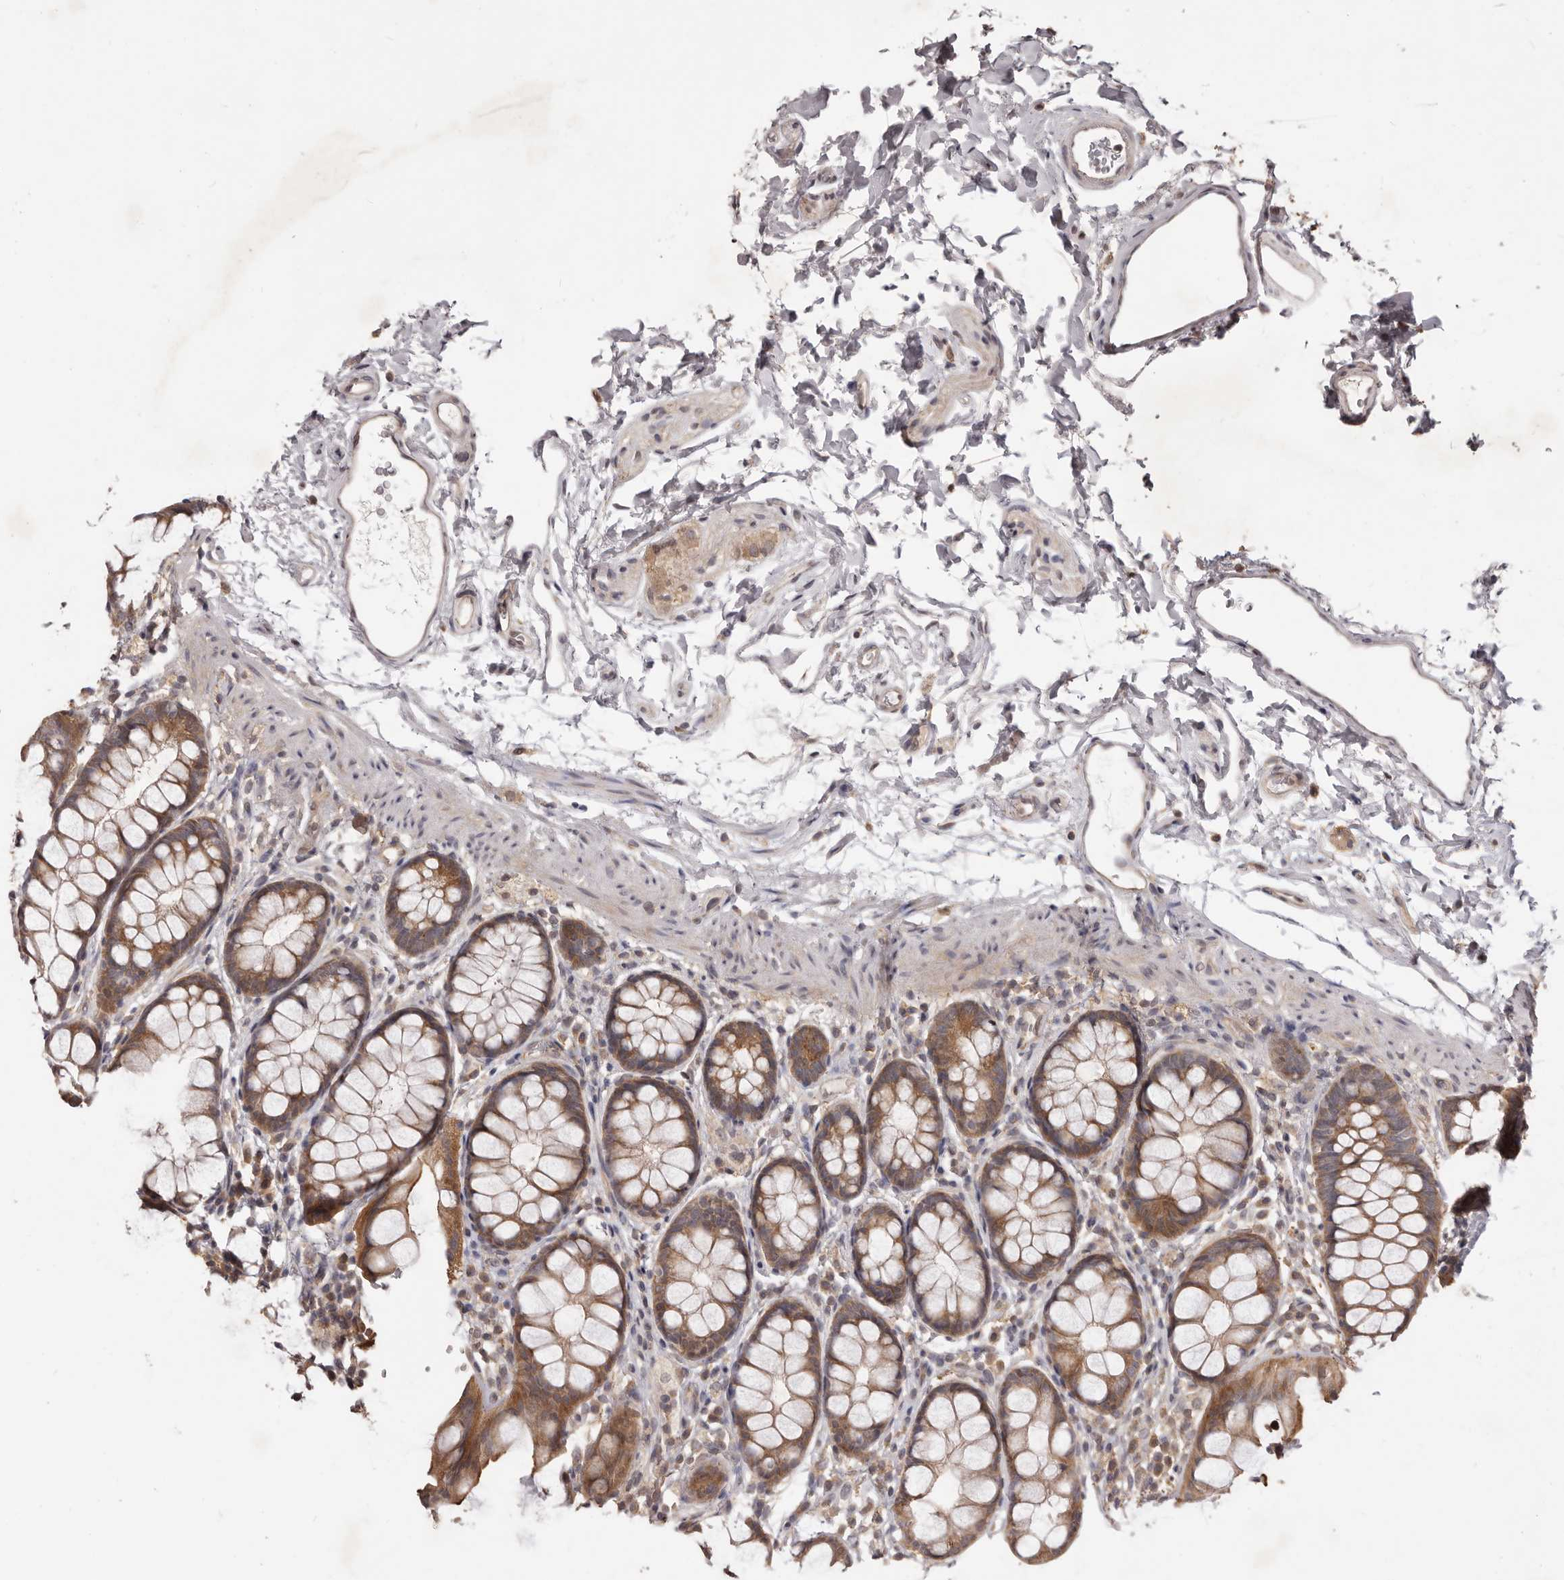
{"staining": {"intensity": "moderate", "quantity": ">75%", "location": "cytoplasmic/membranous"}, "tissue": "rectum", "cell_type": "Glandular cells", "image_type": "normal", "snomed": [{"axis": "morphology", "description": "Normal tissue, NOS"}, {"axis": "topography", "description": "Rectum"}], "caption": "Immunohistochemistry (IHC) staining of unremarkable rectum, which demonstrates medium levels of moderate cytoplasmic/membranous expression in approximately >75% of glandular cells indicating moderate cytoplasmic/membranous protein positivity. The staining was performed using DAB (brown) for protein detection and nuclei were counterstained in hematoxylin (blue).", "gene": "MTO1", "patient": {"sex": "female", "age": 65}}